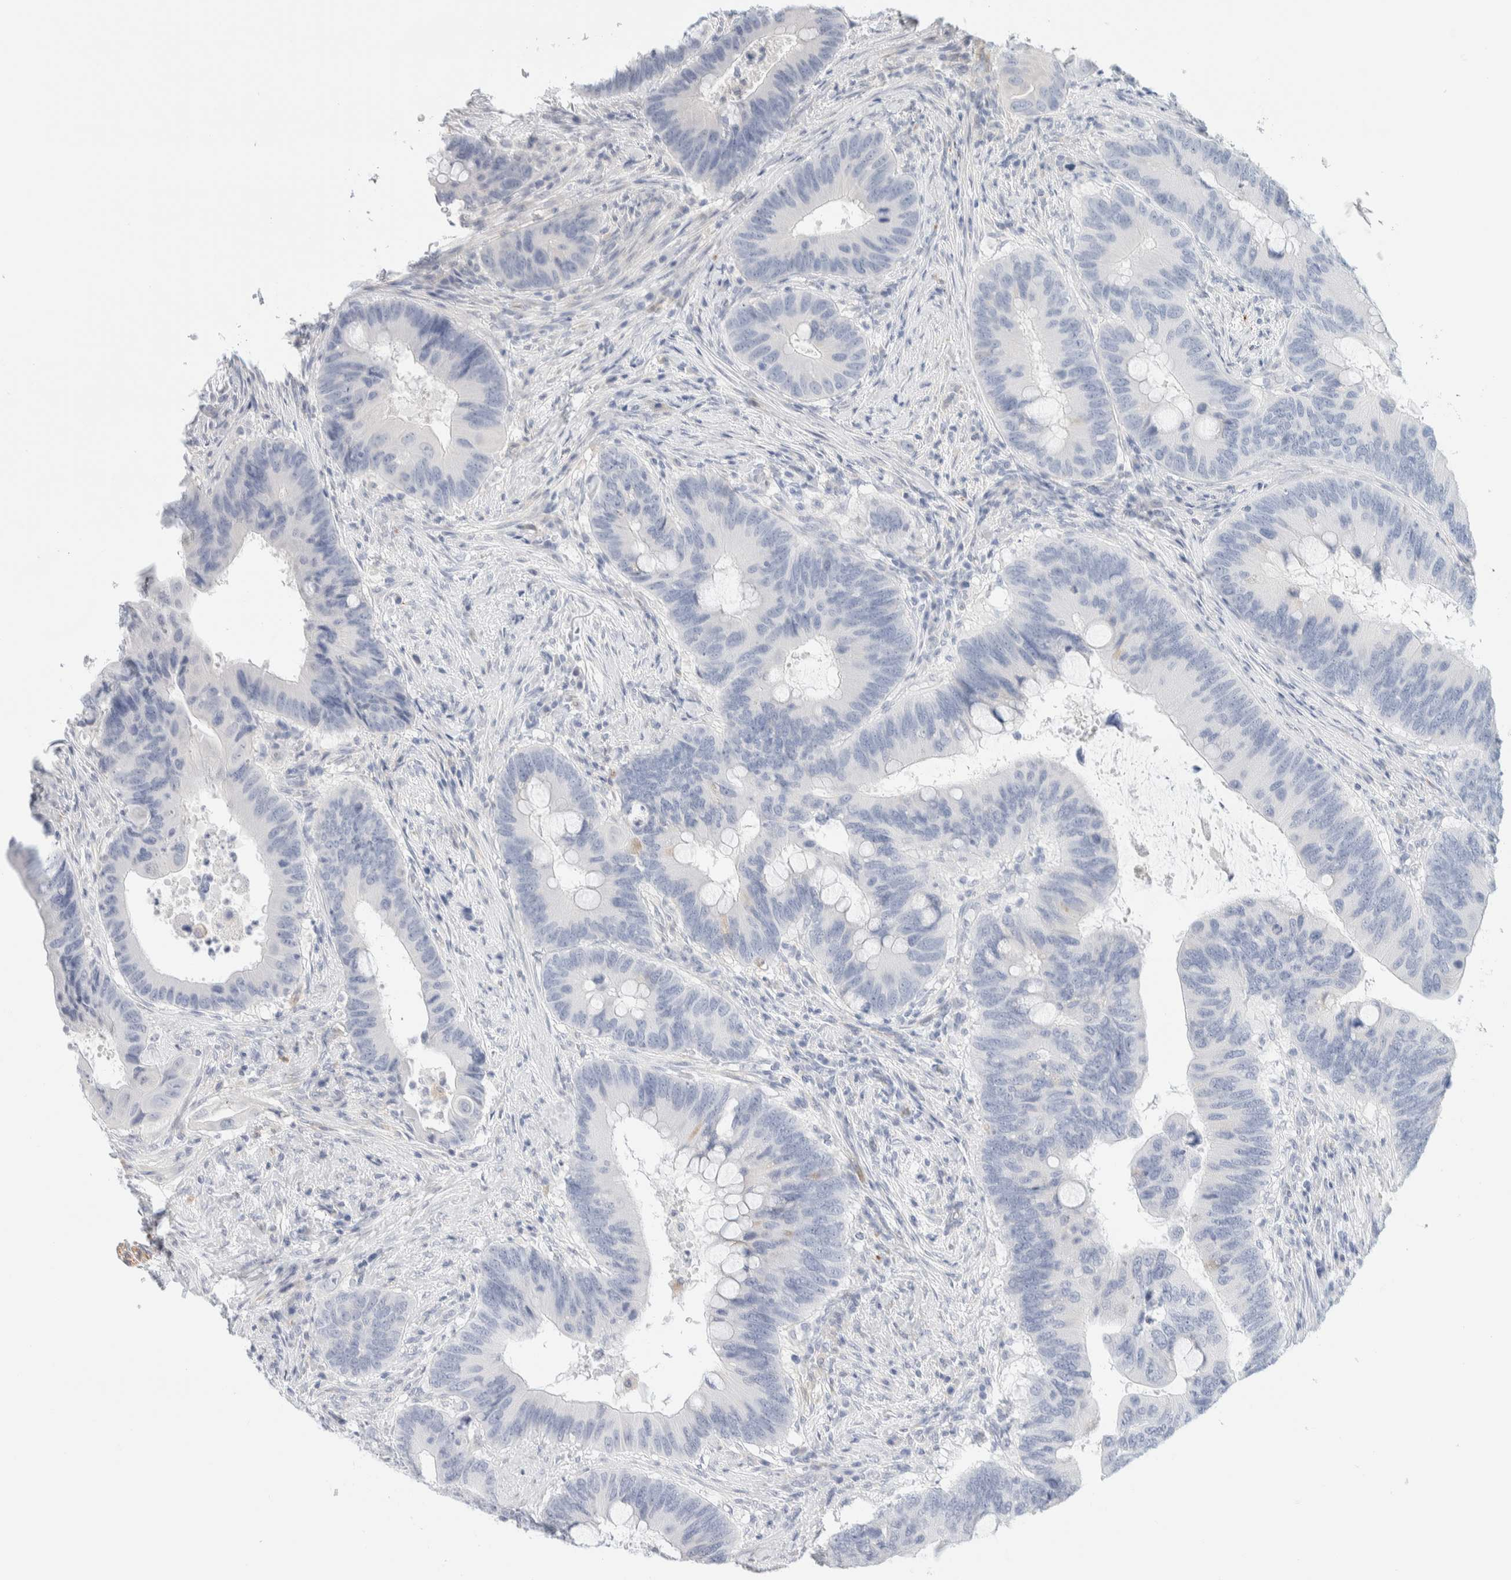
{"staining": {"intensity": "negative", "quantity": "none", "location": "none"}, "tissue": "colorectal cancer", "cell_type": "Tumor cells", "image_type": "cancer", "snomed": [{"axis": "morphology", "description": "Adenocarcinoma, NOS"}, {"axis": "topography", "description": "Colon"}], "caption": "DAB immunohistochemical staining of human colorectal adenocarcinoma exhibits no significant staining in tumor cells. The staining is performed using DAB (3,3'-diaminobenzidine) brown chromogen with nuclei counter-stained in using hematoxylin.", "gene": "ATCAY", "patient": {"sex": "male", "age": 71}}